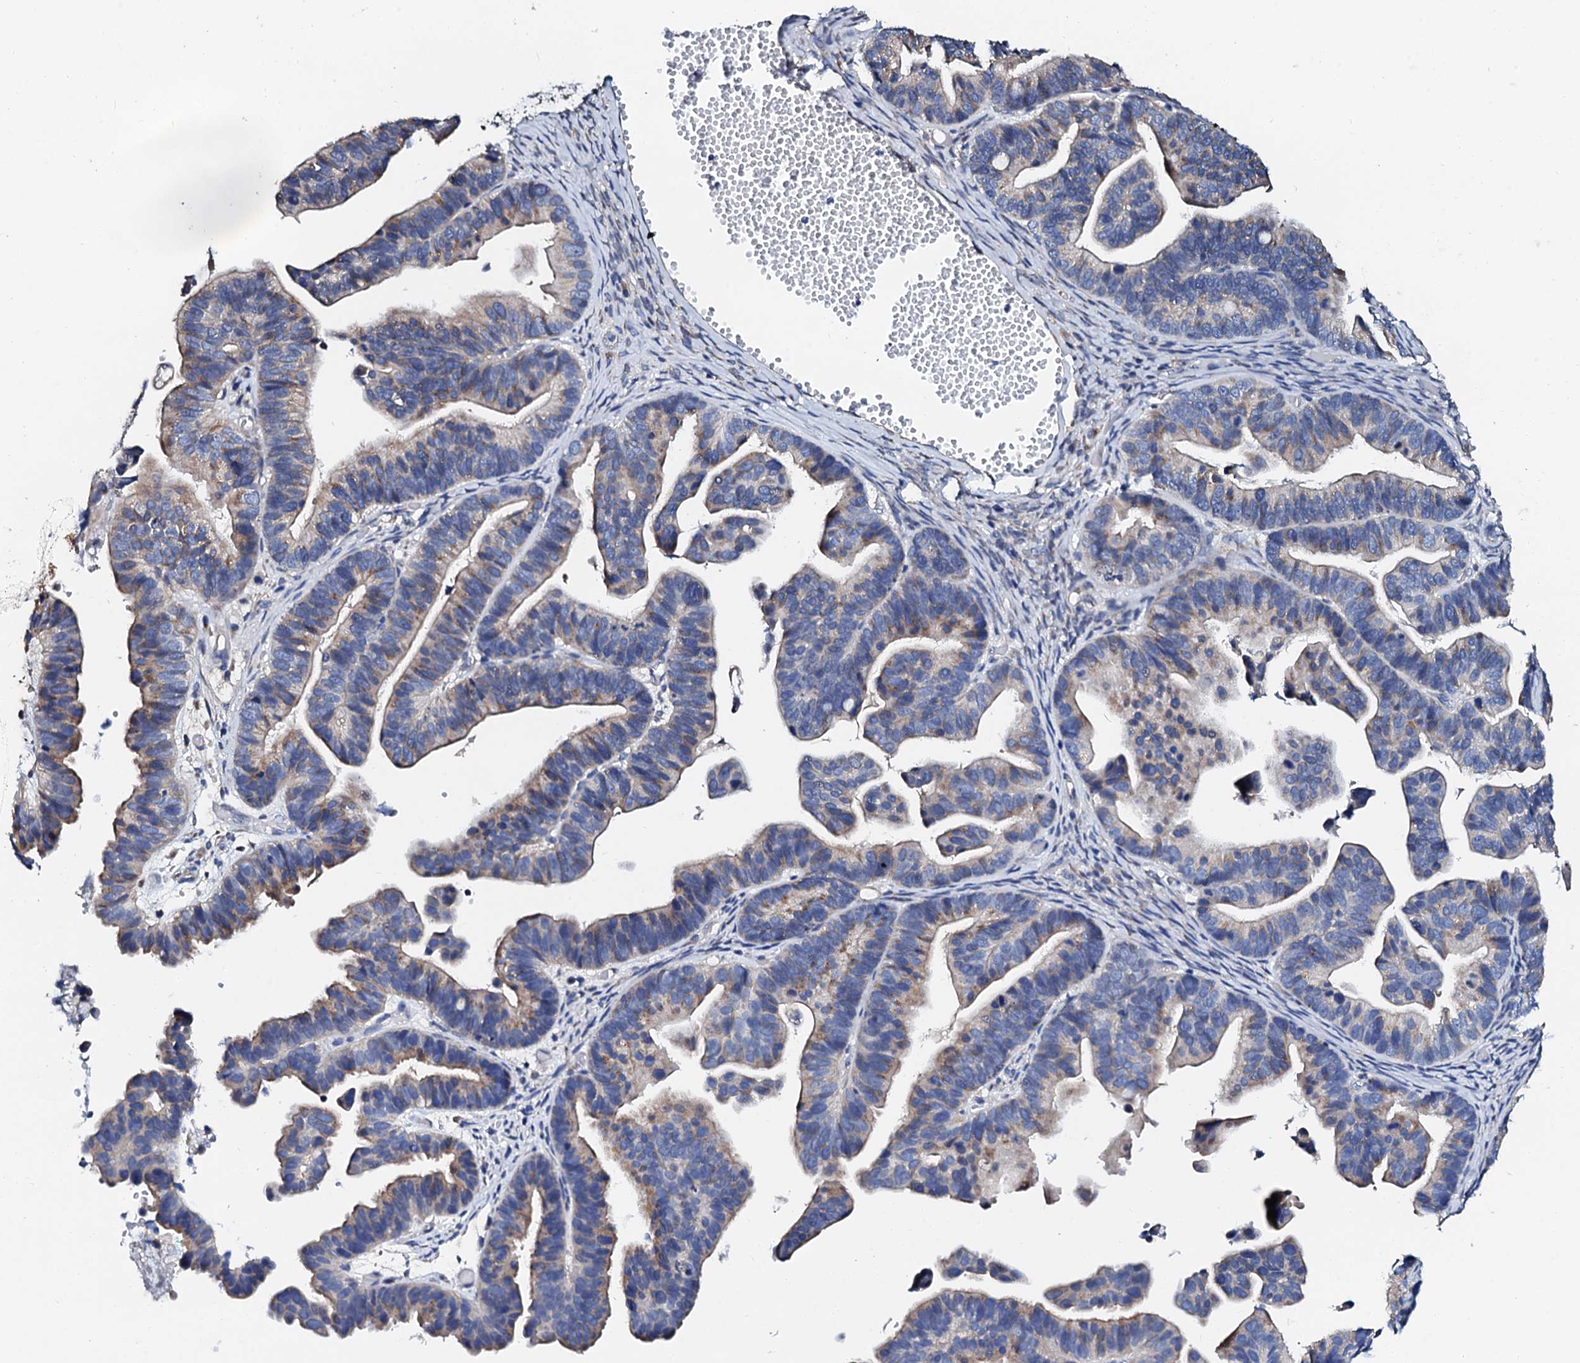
{"staining": {"intensity": "weak", "quantity": "<25%", "location": "cytoplasmic/membranous"}, "tissue": "ovarian cancer", "cell_type": "Tumor cells", "image_type": "cancer", "snomed": [{"axis": "morphology", "description": "Cystadenocarcinoma, serous, NOS"}, {"axis": "topography", "description": "Ovary"}], "caption": "An IHC photomicrograph of ovarian cancer (serous cystadenocarcinoma) is shown. There is no staining in tumor cells of ovarian cancer (serous cystadenocarcinoma).", "gene": "AKAP3", "patient": {"sex": "female", "age": 56}}